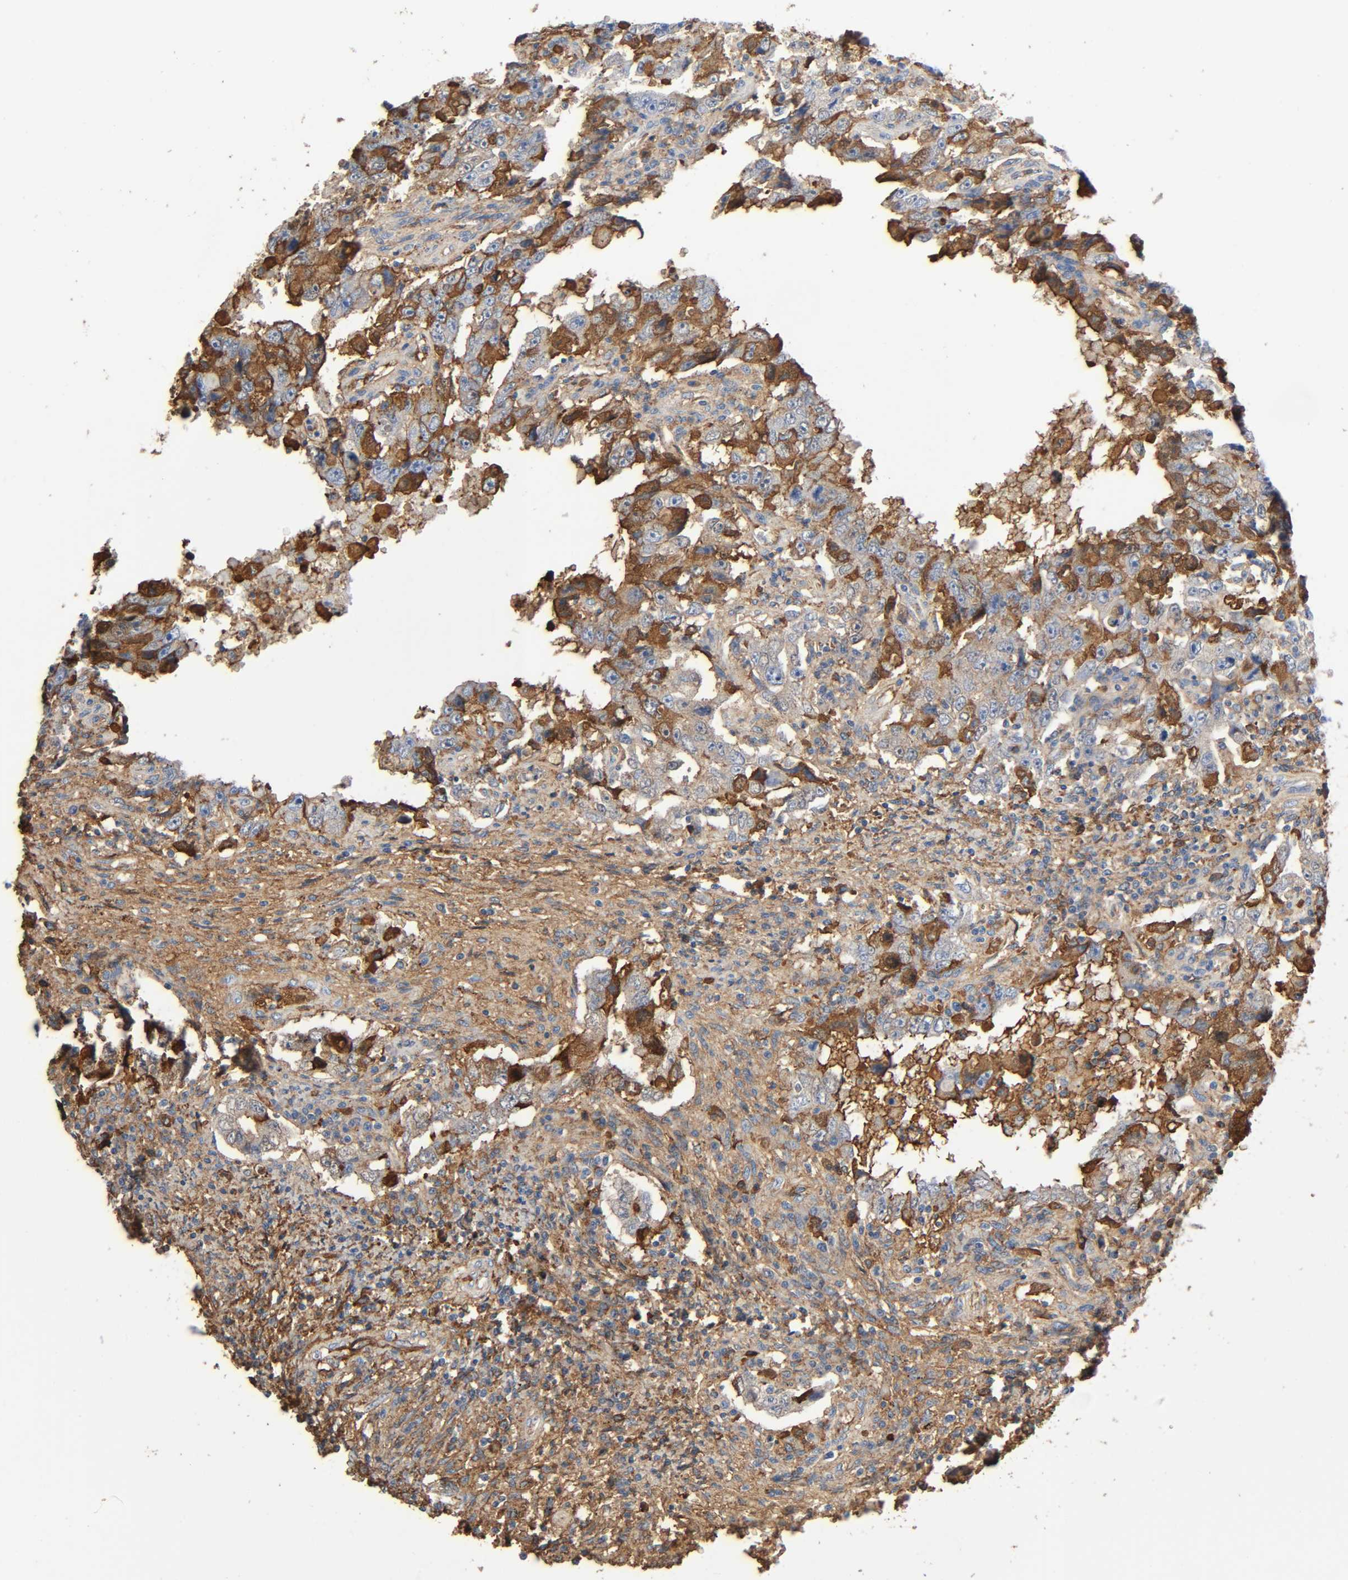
{"staining": {"intensity": "moderate", "quantity": "25%-75%", "location": "cytoplasmic/membranous"}, "tissue": "testis cancer", "cell_type": "Tumor cells", "image_type": "cancer", "snomed": [{"axis": "morphology", "description": "Carcinoma, Embryonal, NOS"}, {"axis": "topography", "description": "Testis"}], "caption": "There is medium levels of moderate cytoplasmic/membranous staining in tumor cells of embryonal carcinoma (testis), as demonstrated by immunohistochemical staining (brown color).", "gene": "C3", "patient": {"sex": "male", "age": 26}}